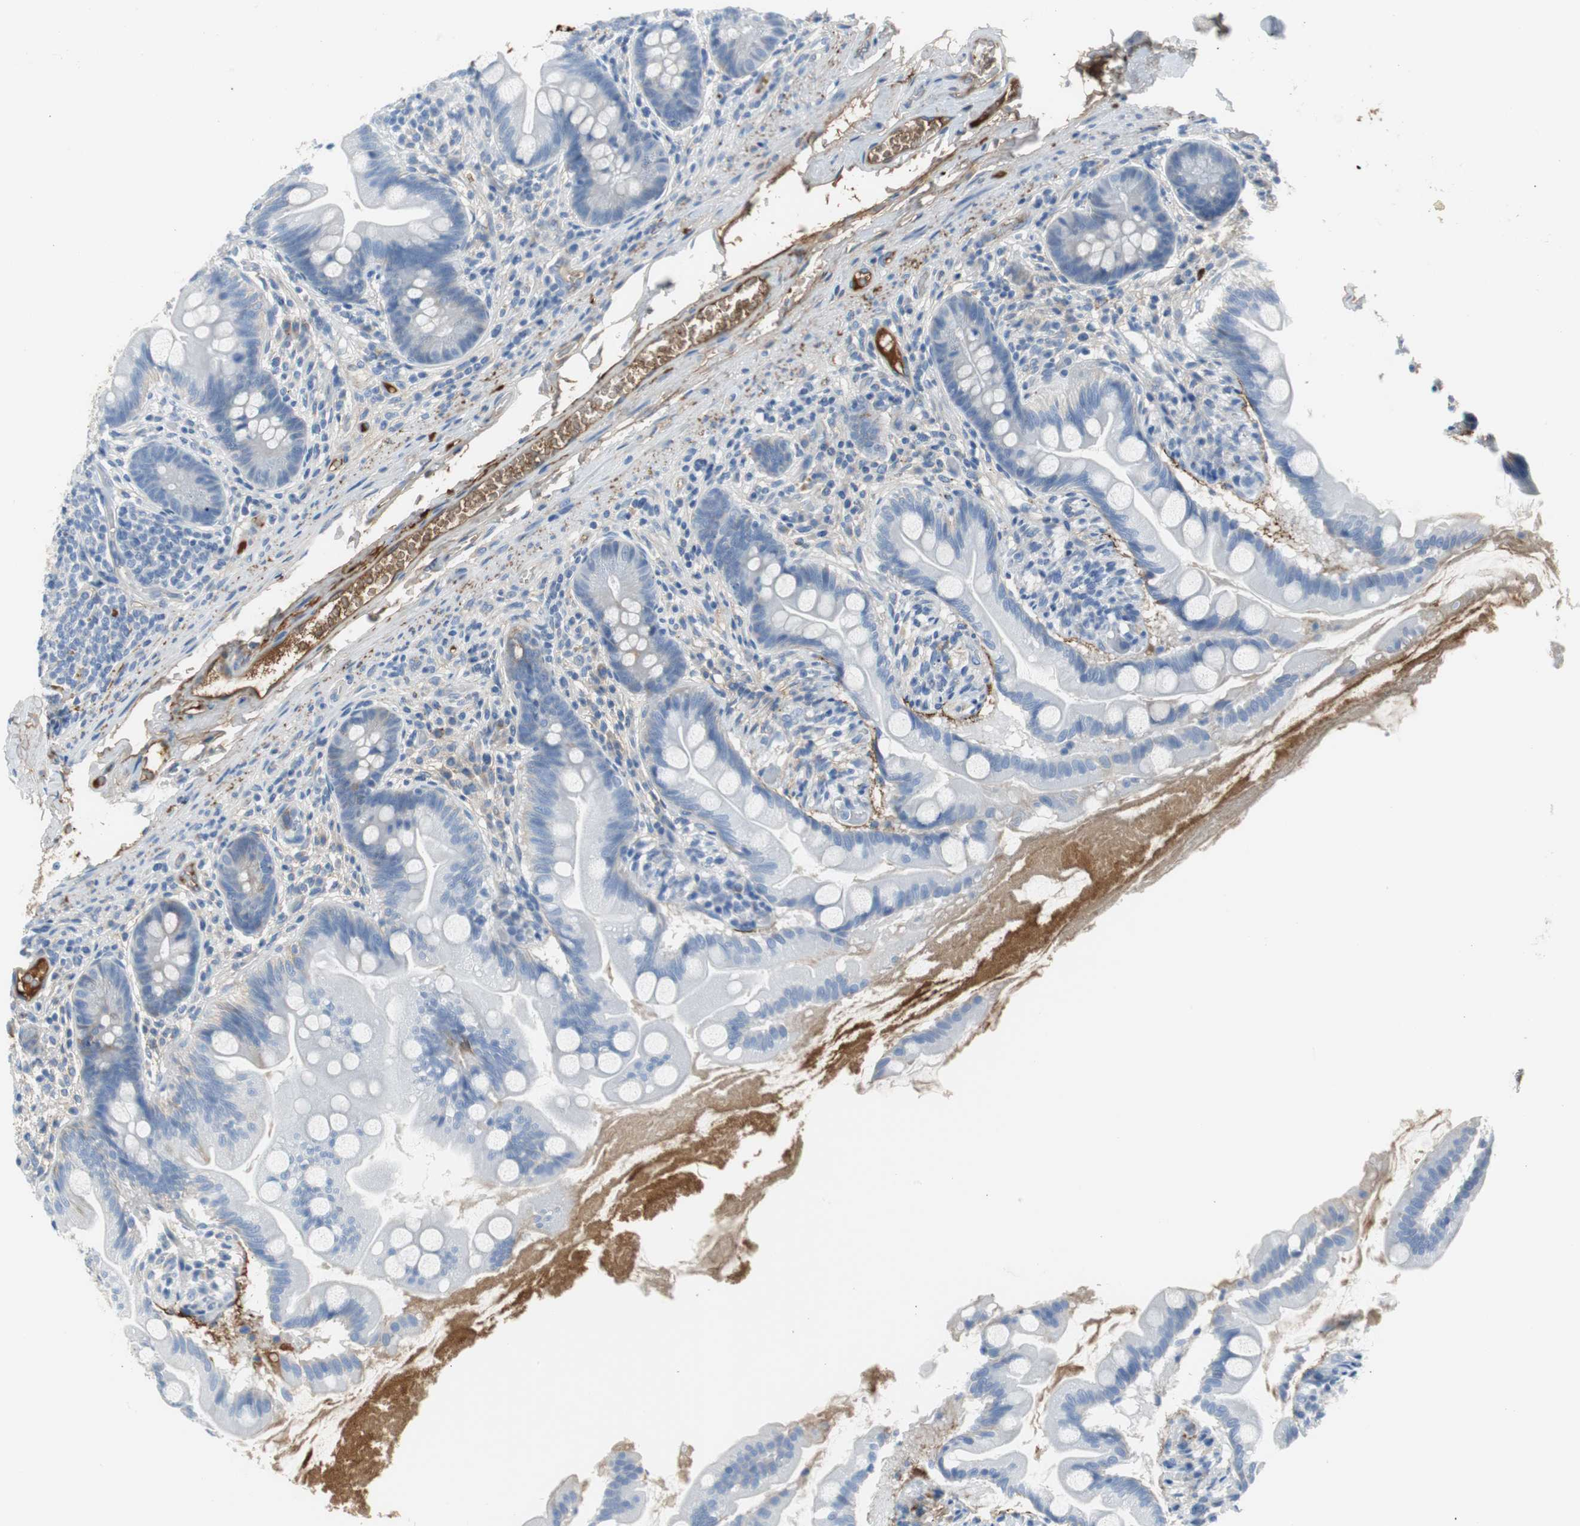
{"staining": {"intensity": "negative", "quantity": "none", "location": "none"}, "tissue": "small intestine", "cell_type": "Glandular cells", "image_type": "normal", "snomed": [{"axis": "morphology", "description": "Normal tissue, NOS"}, {"axis": "topography", "description": "Small intestine"}], "caption": "Glandular cells are negative for brown protein staining in benign small intestine. (DAB immunohistochemistry (IHC) visualized using brightfield microscopy, high magnification).", "gene": "APCS", "patient": {"sex": "female", "age": 56}}